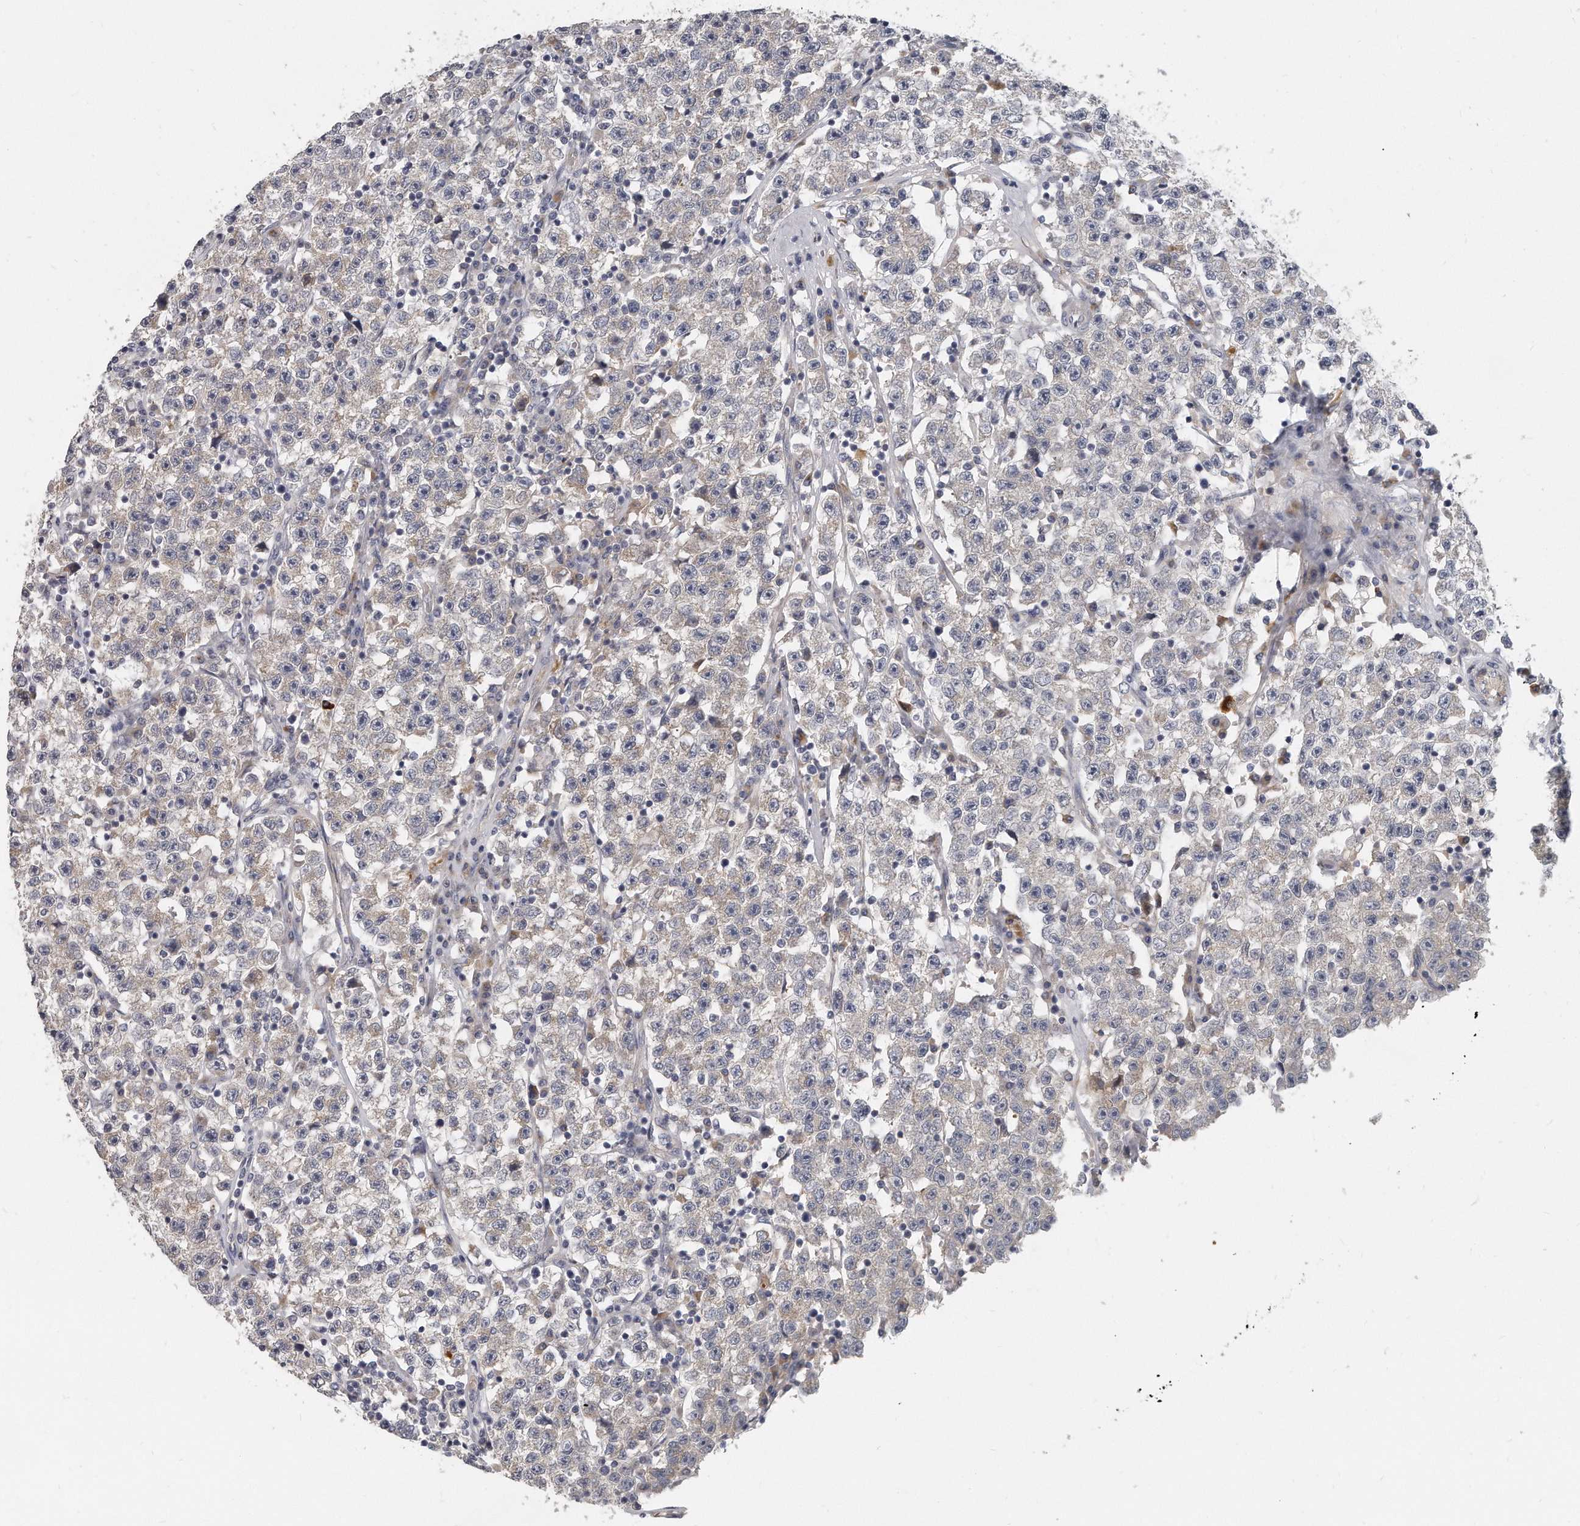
{"staining": {"intensity": "negative", "quantity": "none", "location": "none"}, "tissue": "testis cancer", "cell_type": "Tumor cells", "image_type": "cancer", "snomed": [{"axis": "morphology", "description": "Seminoma, NOS"}, {"axis": "topography", "description": "Testis"}], "caption": "Testis cancer (seminoma) was stained to show a protein in brown. There is no significant positivity in tumor cells.", "gene": "PLEKHA6", "patient": {"sex": "male", "age": 22}}